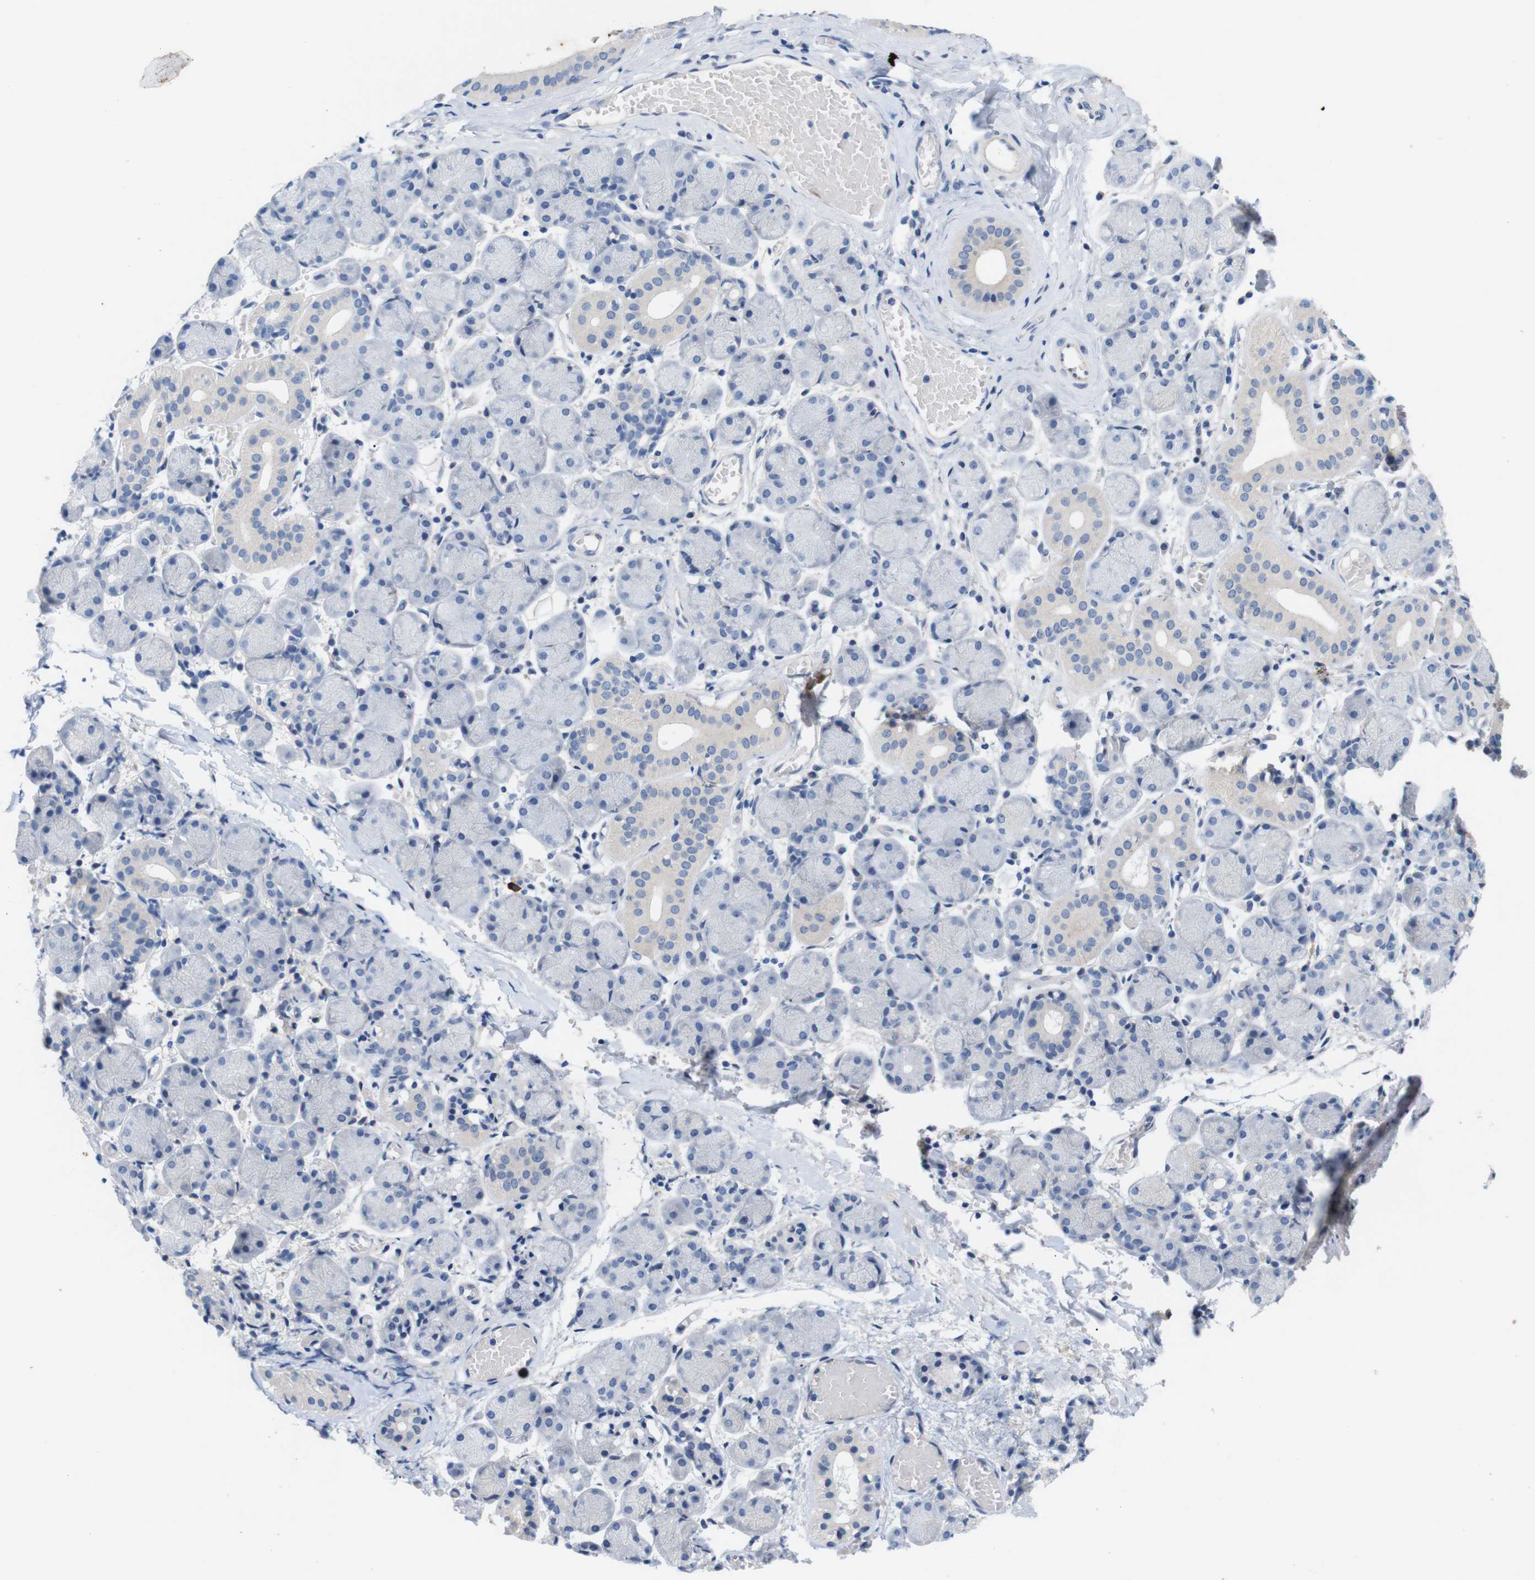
{"staining": {"intensity": "negative", "quantity": "none", "location": "none"}, "tissue": "salivary gland", "cell_type": "Glandular cells", "image_type": "normal", "snomed": [{"axis": "morphology", "description": "Normal tissue, NOS"}, {"axis": "topography", "description": "Salivary gland"}], "caption": "DAB immunohistochemical staining of benign salivary gland displays no significant staining in glandular cells.", "gene": "ITGA5", "patient": {"sex": "female", "age": 24}}